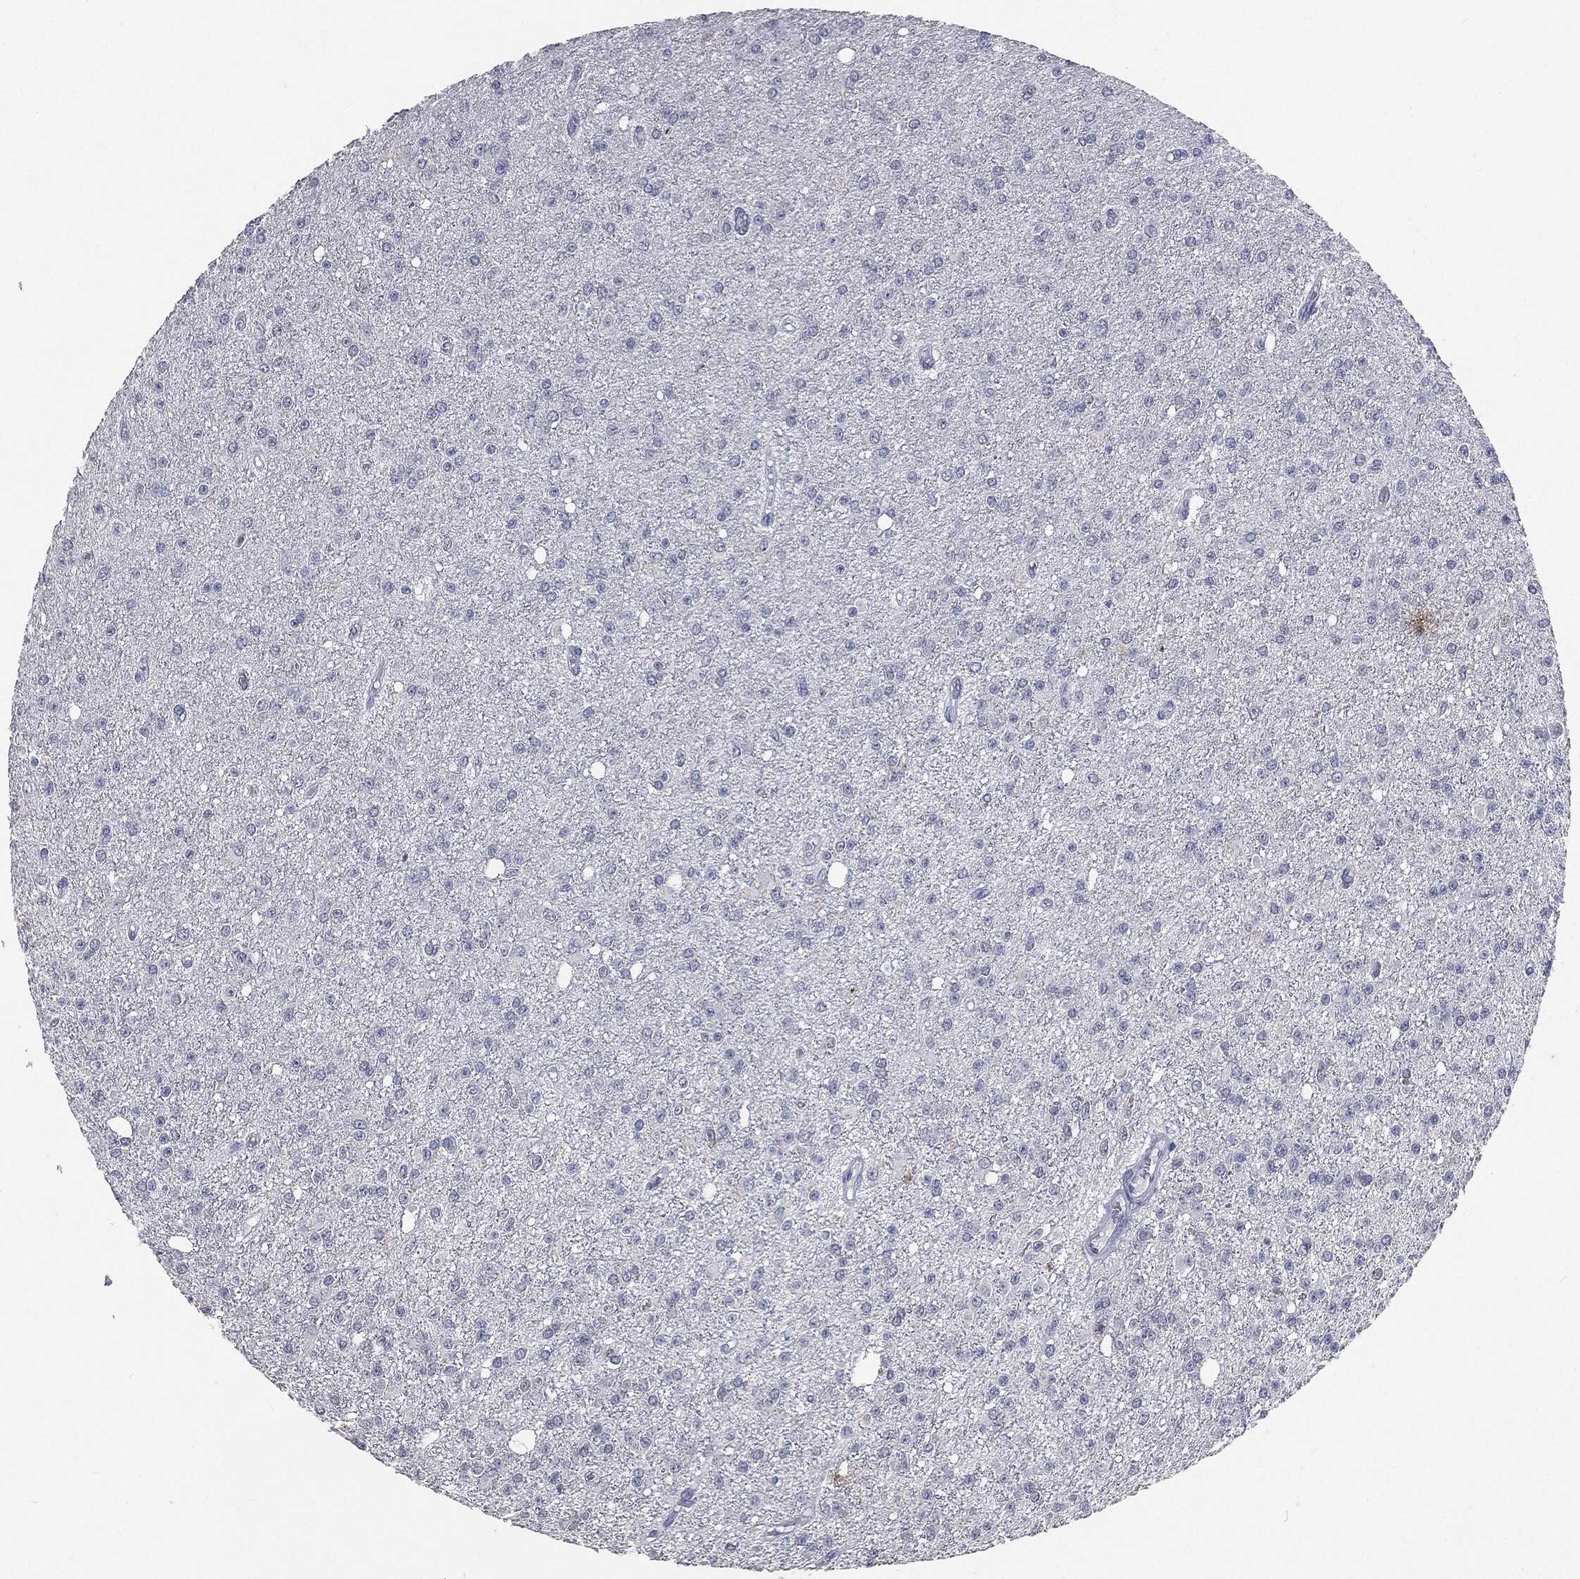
{"staining": {"intensity": "negative", "quantity": "none", "location": "none"}, "tissue": "glioma", "cell_type": "Tumor cells", "image_type": "cancer", "snomed": [{"axis": "morphology", "description": "Glioma, malignant, Low grade"}, {"axis": "topography", "description": "Brain"}], "caption": "Malignant glioma (low-grade) was stained to show a protein in brown. There is no significant staining in tumor cells.", "gene": "SLC2A2", "patient": {"sex": "female", "age": 45}}